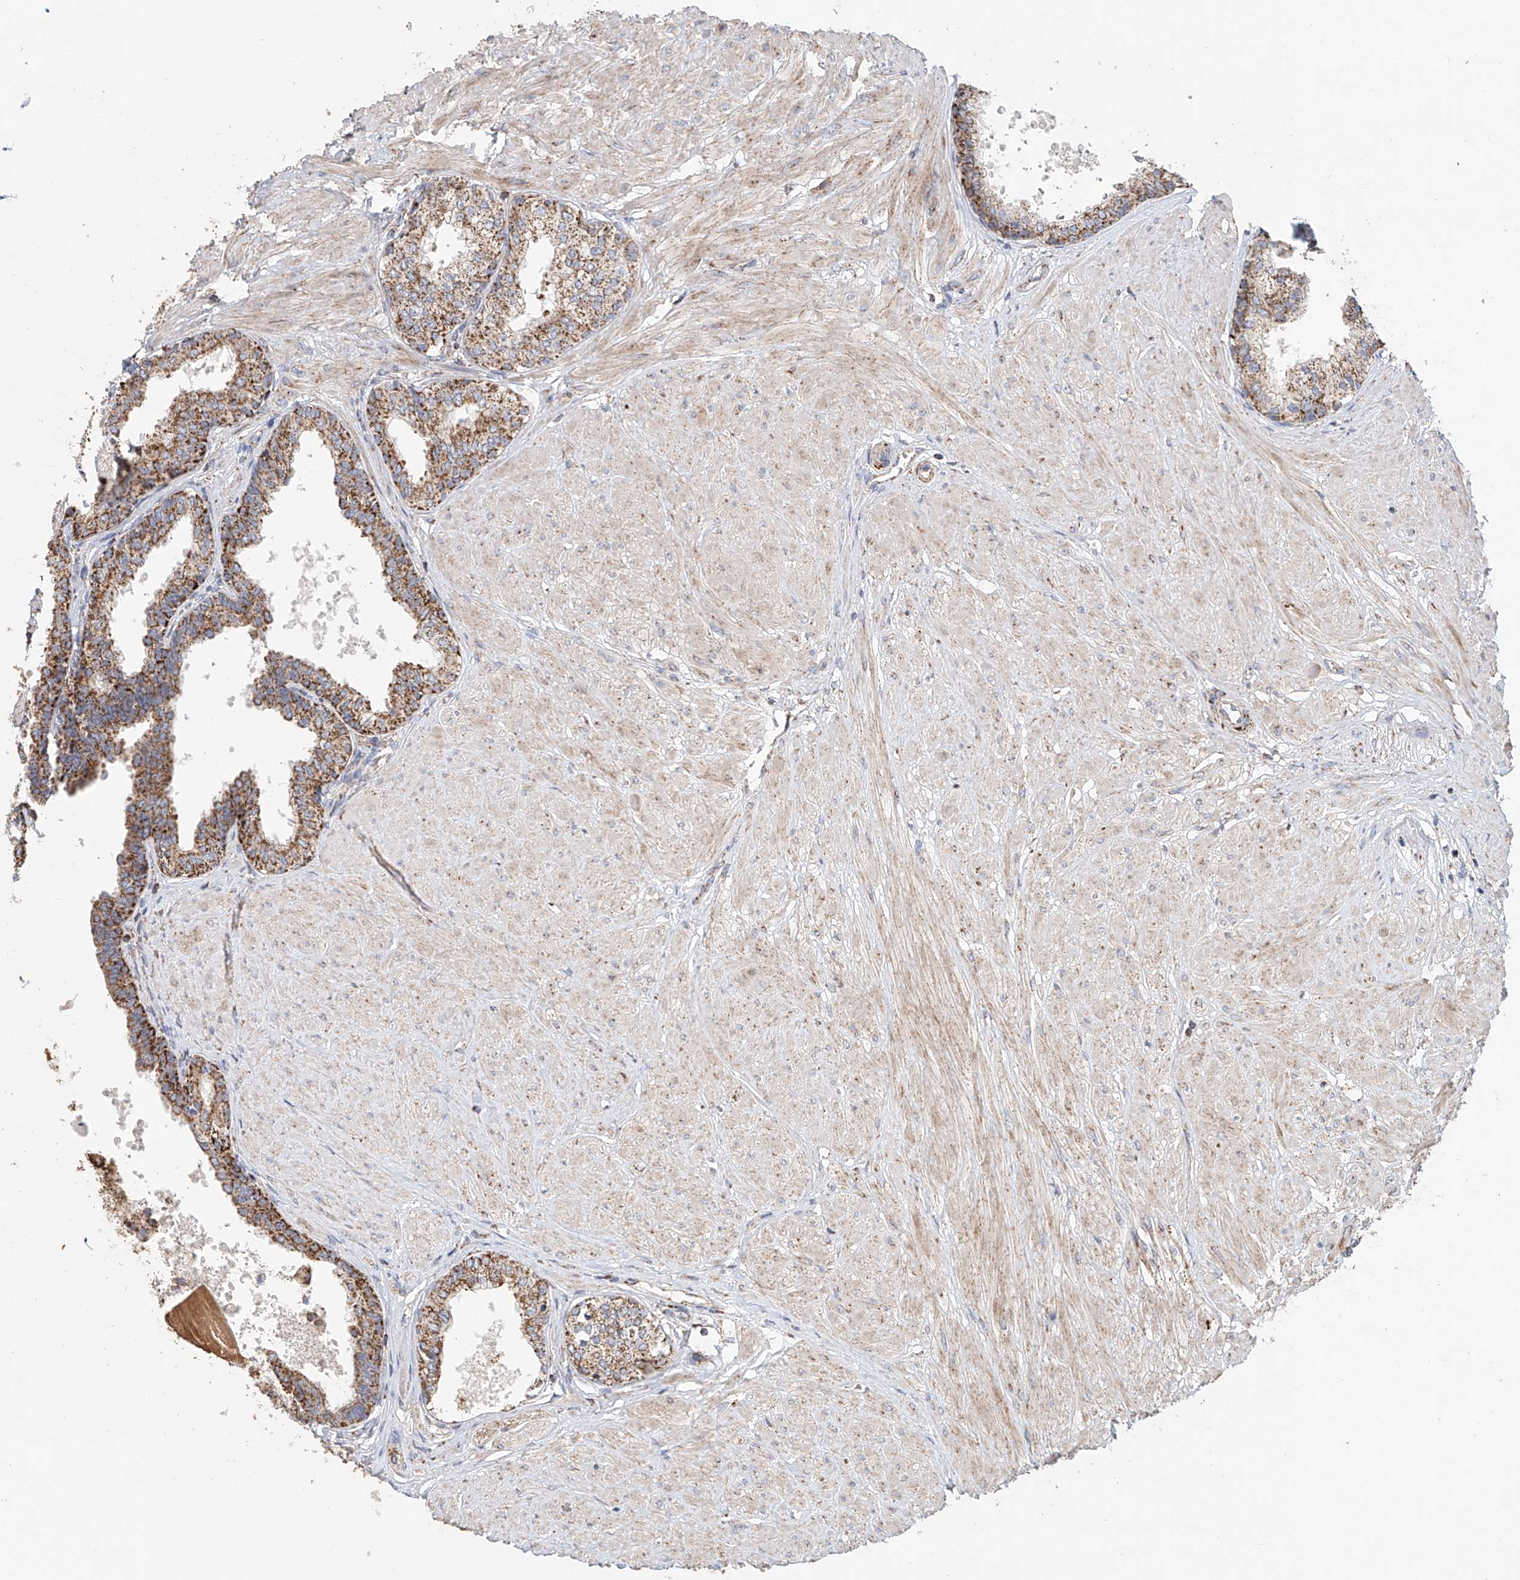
{"staining": {"intensity": "moderate", "quantity": ">75%", "location": "cytoplasmic/membranous"}, "tissue": "prostate", "cell_type": "Glandular cells", "image_type": "normal", "snomed": [{"axis": "morphology", "description": "Normal tissue, NOS"}, {"axis": "topography", "description": "Prostate"}], "caption": "High-power microscopy captured an immunohistochemistry image of benign prostate, revealing moderate cytoplasmic/membranous positivity in about >75% of glandular cells. The staining was performed using DAB (3,3'-diaminobenzidine), with brown indicating positive protein expression. Nuclei are stained blue with hematoxylin.", "gene": "MCL1", "patient": {"sex": "male", "age": 48}}